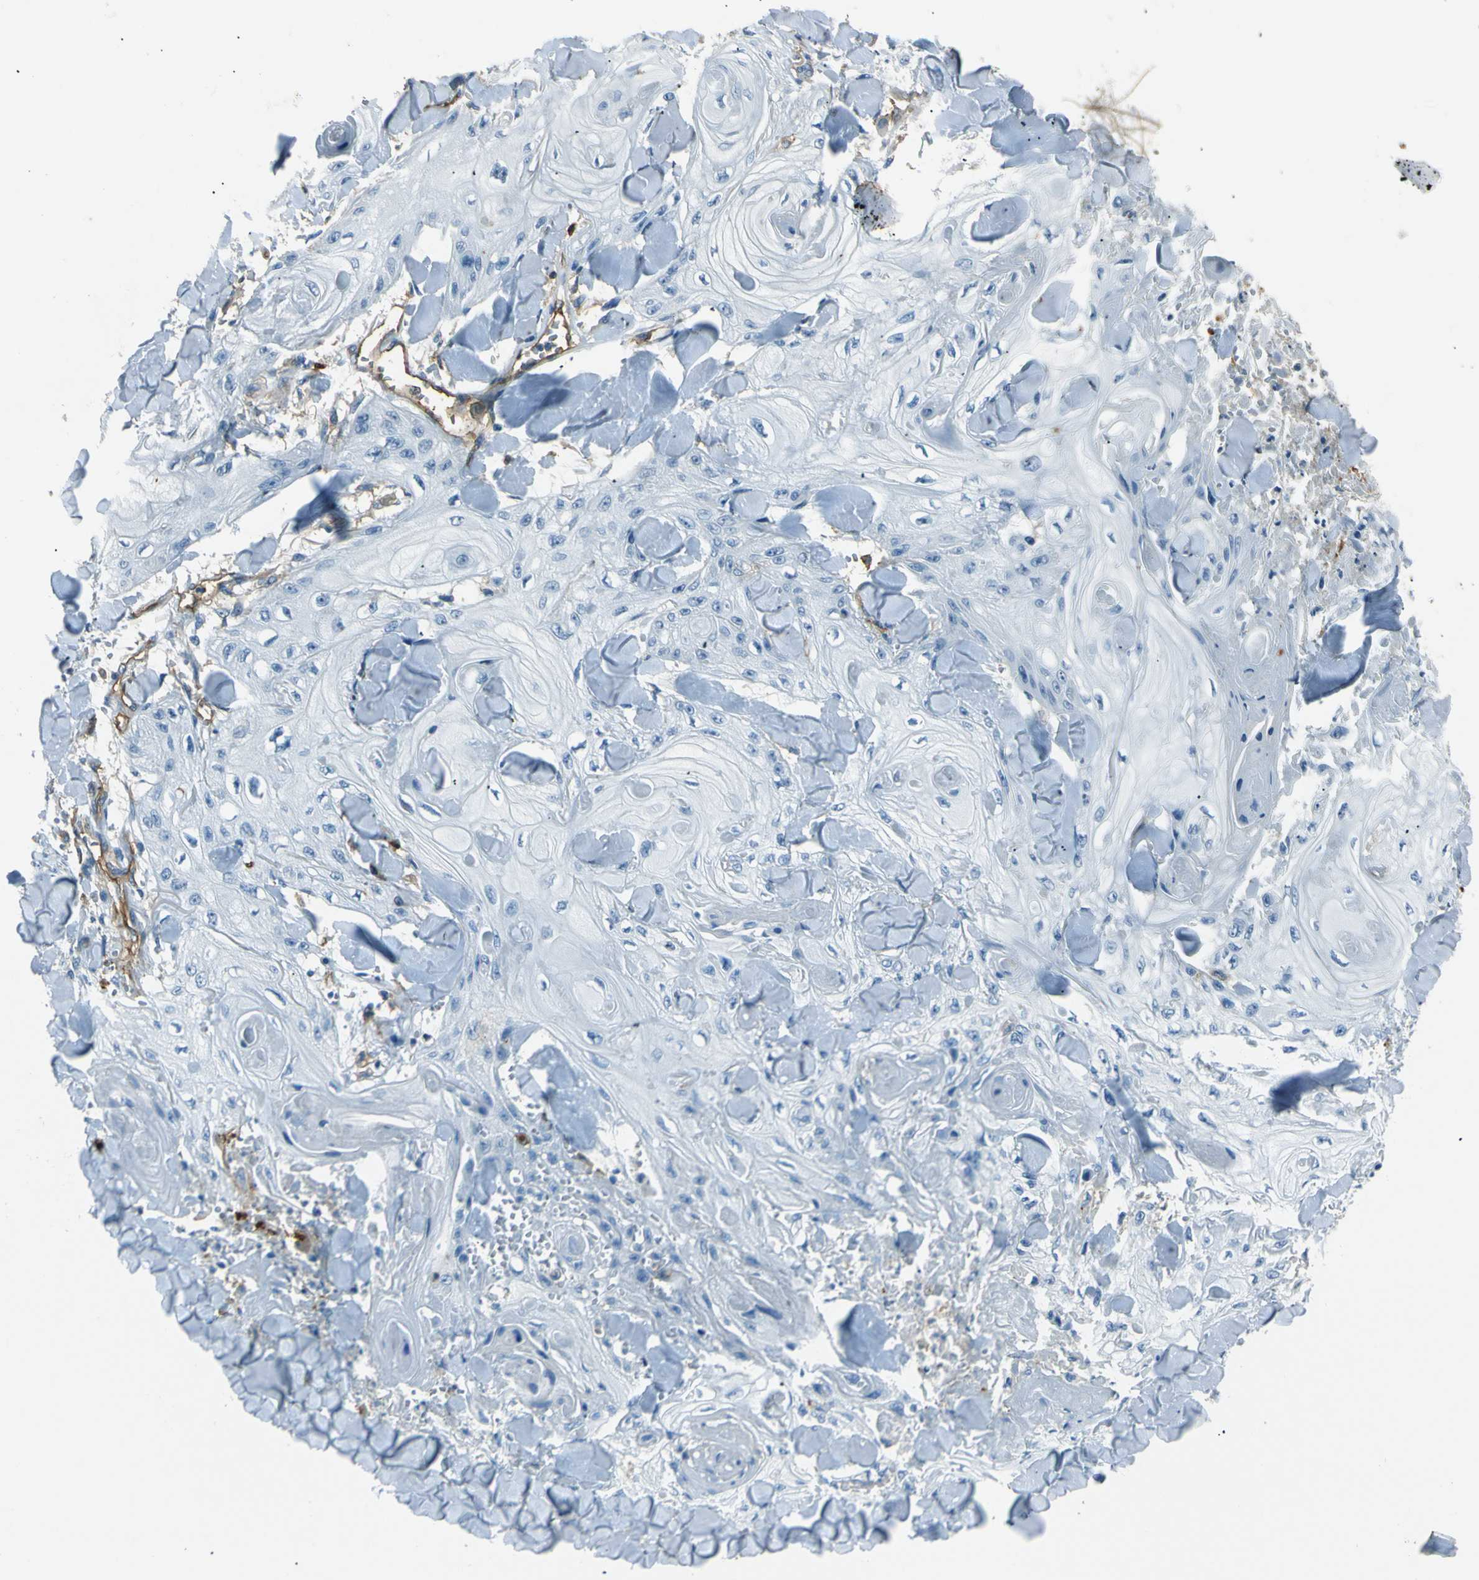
{"staining": {"intensity": "negative", "quantity": "none", "location": "none"}, "tissue": "skin cancer", "cell_type": "Tumor cells", "image_type": "cancer", "snomed": [{"axis": "morphology", "description": "Squamous cell carcinoma, NOS"}, {"axis": "topography", "description": "Skin"}], "caption": "An image of skin squamous cell carcinoma stained for a protein displays no brown staining in tumor cells.", "gene": "ENTPD1", "patient": {"sex": "male", "age": 74}}